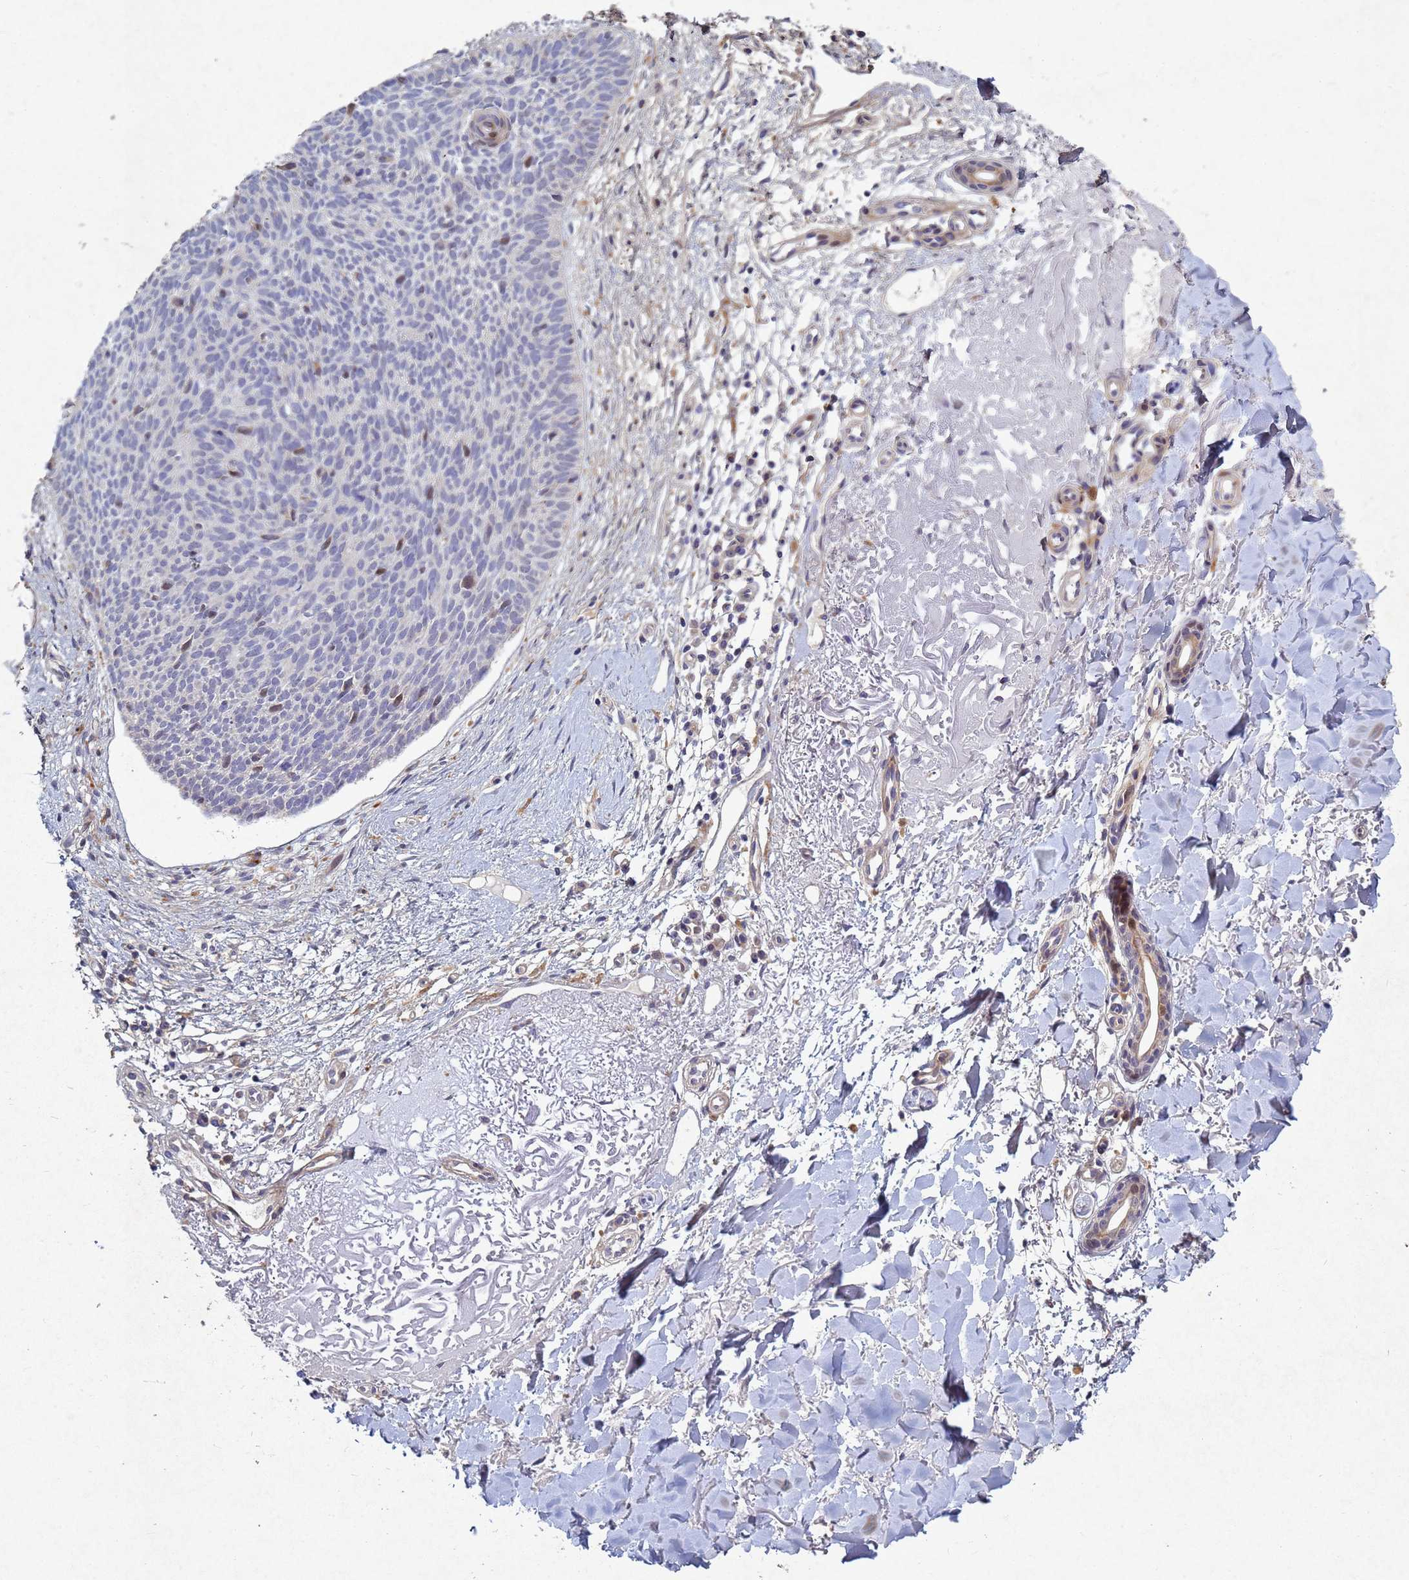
{"staining": {"intensity": "negative", "quantity": "none", "location": "none"}, "tissue": "skin cancer", "cell_type": "Tumor cells", "image_type": "cancer", "snomed": [{"axis": "morphology", "description": "Basal cell carcinoma"}, {"axis": "topography", "description": "Skin"}], "caption": "Protein analysis of skin cancer (basal cell carcinoma) demonstrates no significant staining in tumor cells.", "gene": "TNPO2", "patient": {"sex": "male", "age": 84}}